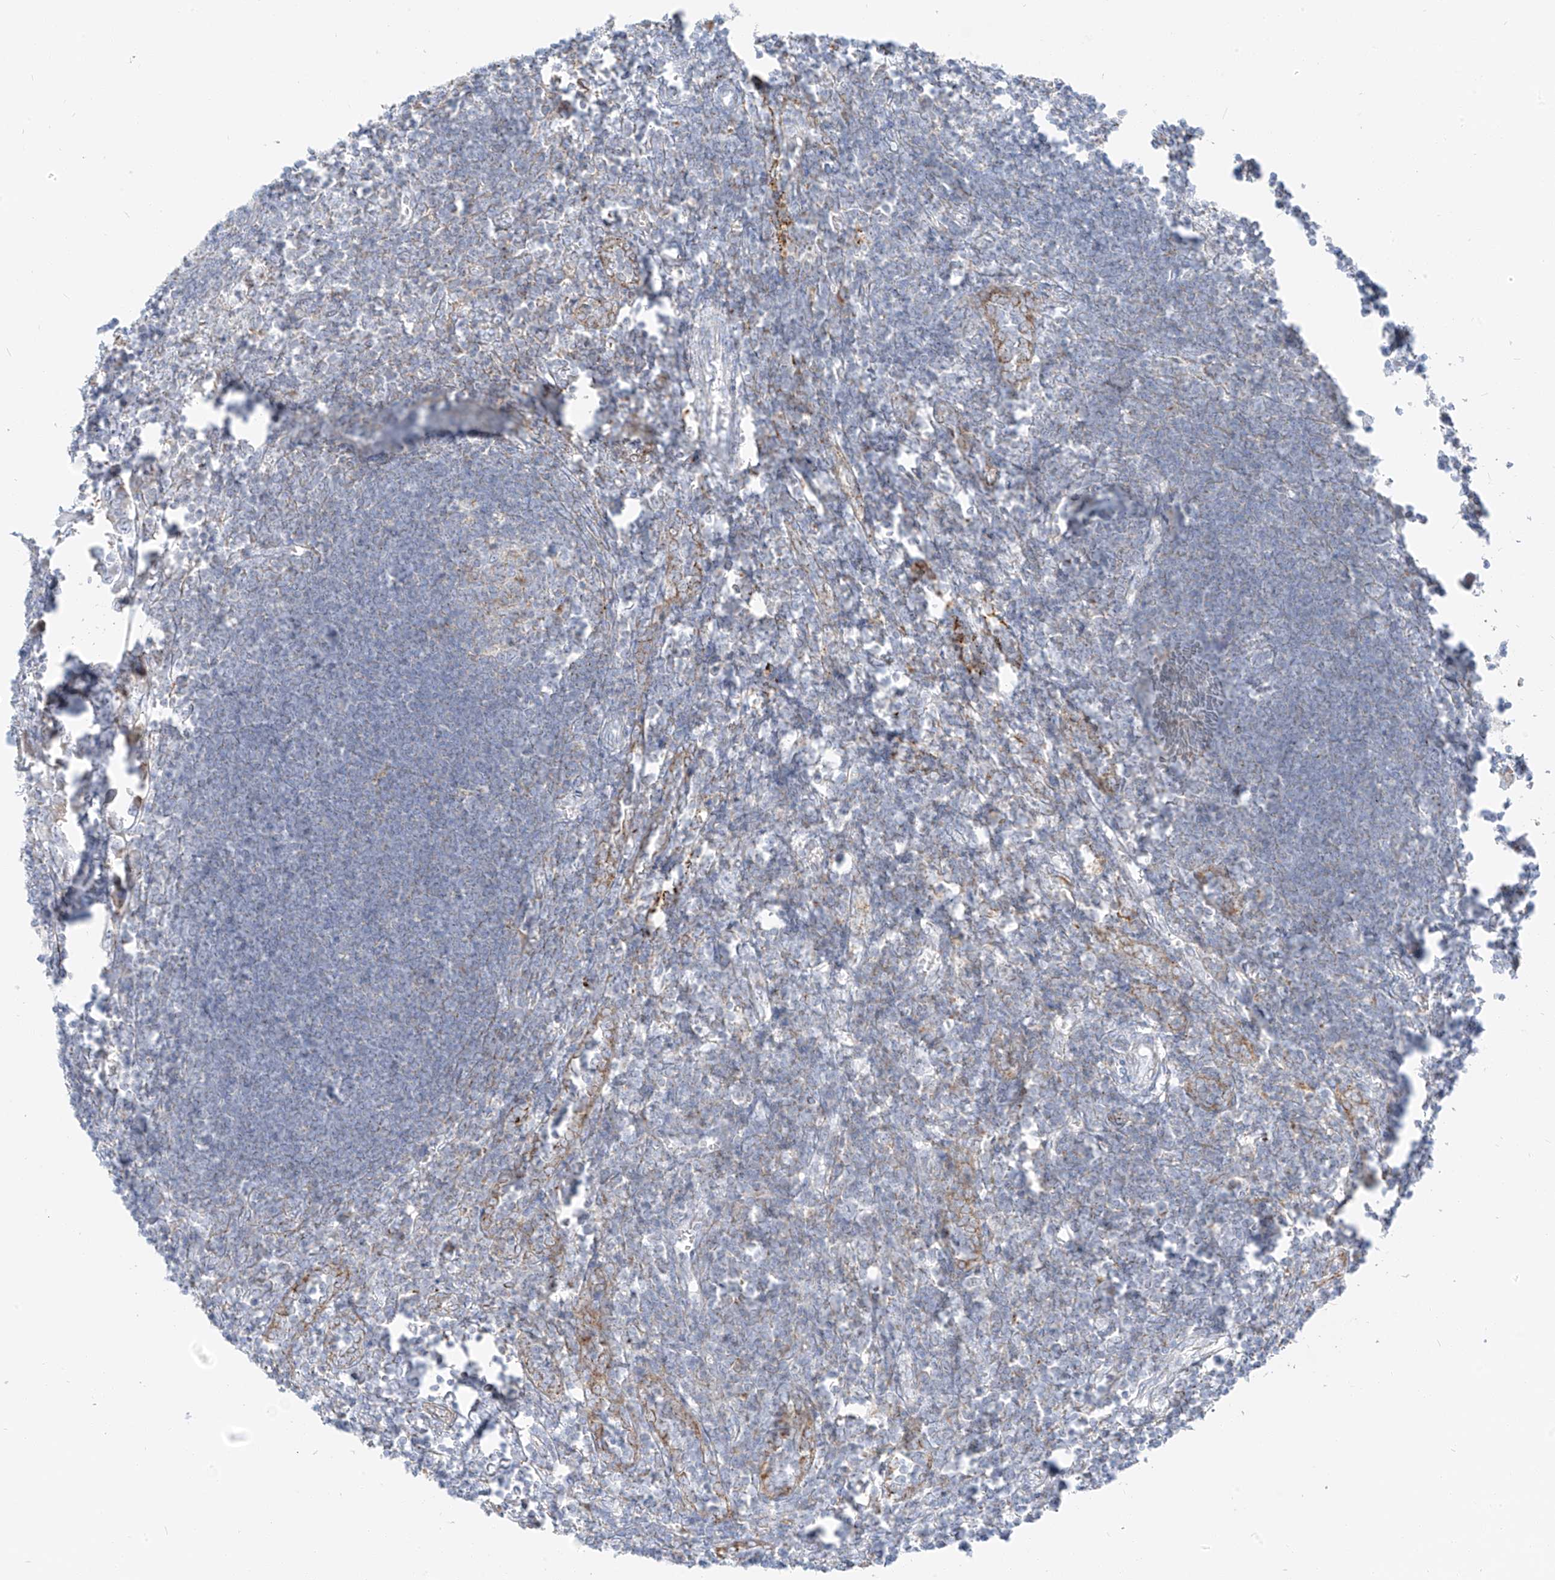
{"staining": {"intensity": "moderate", "quantity": "25%-75%", "location": "cytoplasmic/membranous"}, "tissue": "lymph node", "cell_type": "Germinal center cells", "image_type": "normal", "snomed": [{"axis": "morphology", "description": "Normal tissue, NOS"}, {"axis": "morphology", "description": "Malignant melanoma, Metastatic site"}, {"axis": "topography", "description": "Lymph node"}], "caption": "Immunohistochemistry of unremarkable human lymph node shows medium levels of moderate cytoplasmic/membranous expression in approximately 25%-75% of germinal center cells. (DAB (3,3'-diaminobenzidine) IHC with brightfield microscopy, high magnification).", "gene": "SLC35F6", "patient": {"sex": "male", "age": 41}}